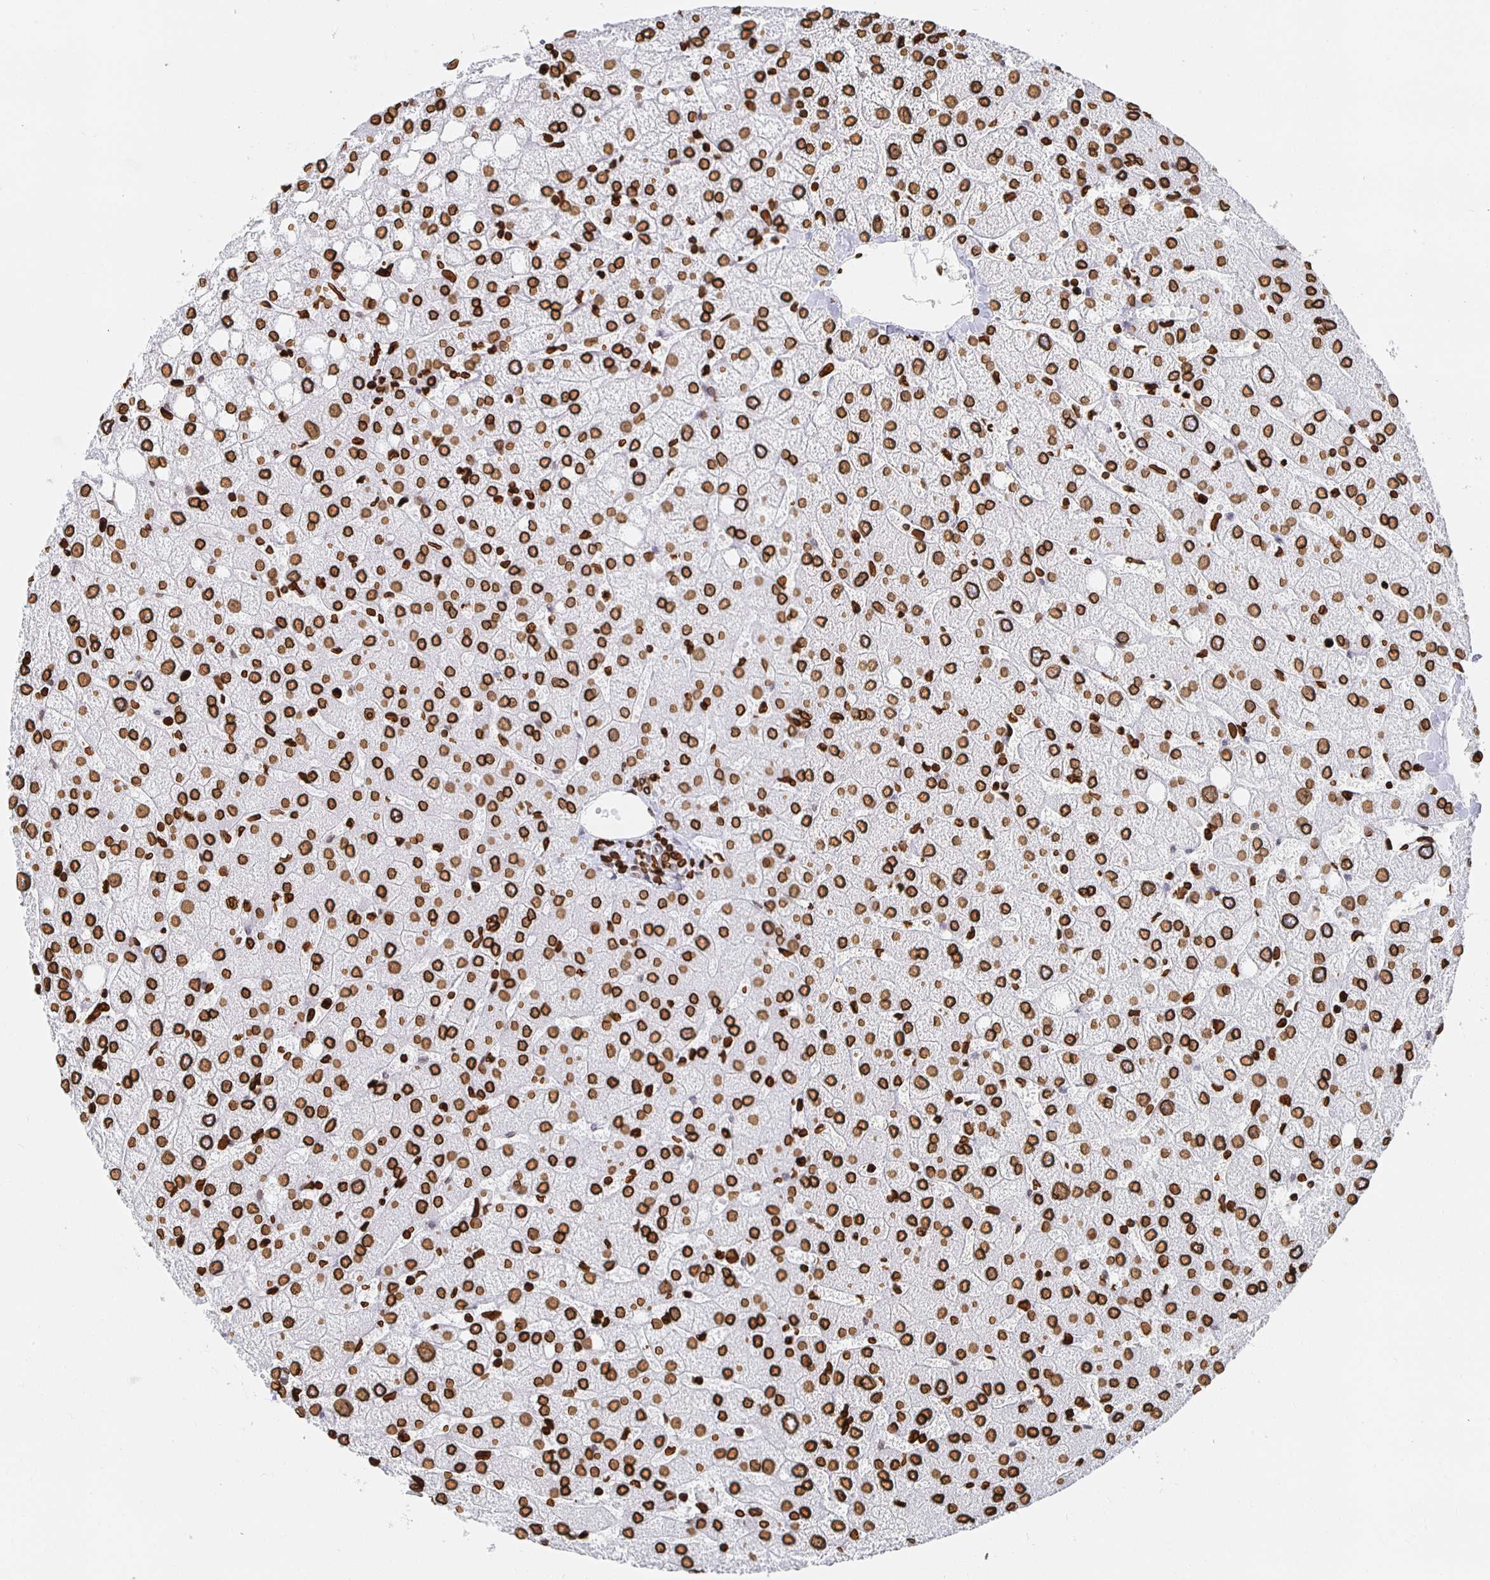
{"staining": {"intensity": "moderate", "quantity": ">75%", "location": "cytoplasmic/membranous,nuclear"}, "tissue": "liver", "cell_type": "Cholangiocytes", "image_type": "normal", "snomed": [{"axis": "morphology", "description": "Normal tissue, NOS"}, {"axis": "topography", "description": "Liver"}], "caption": "Immunohistochemistry histopathology image of unremarkable liver: human liver stained using immunohistochemistry (IHC) exhibits medium levels of moderate protein expression localized specifically in the cytoplasmic/membranous,nuclear of cholangiocytes, appearing as a cytoplasmic/membranous,nuclear brown color.", "gene": "LMNB1", "patient": {"sex": "female", "age": 54}}